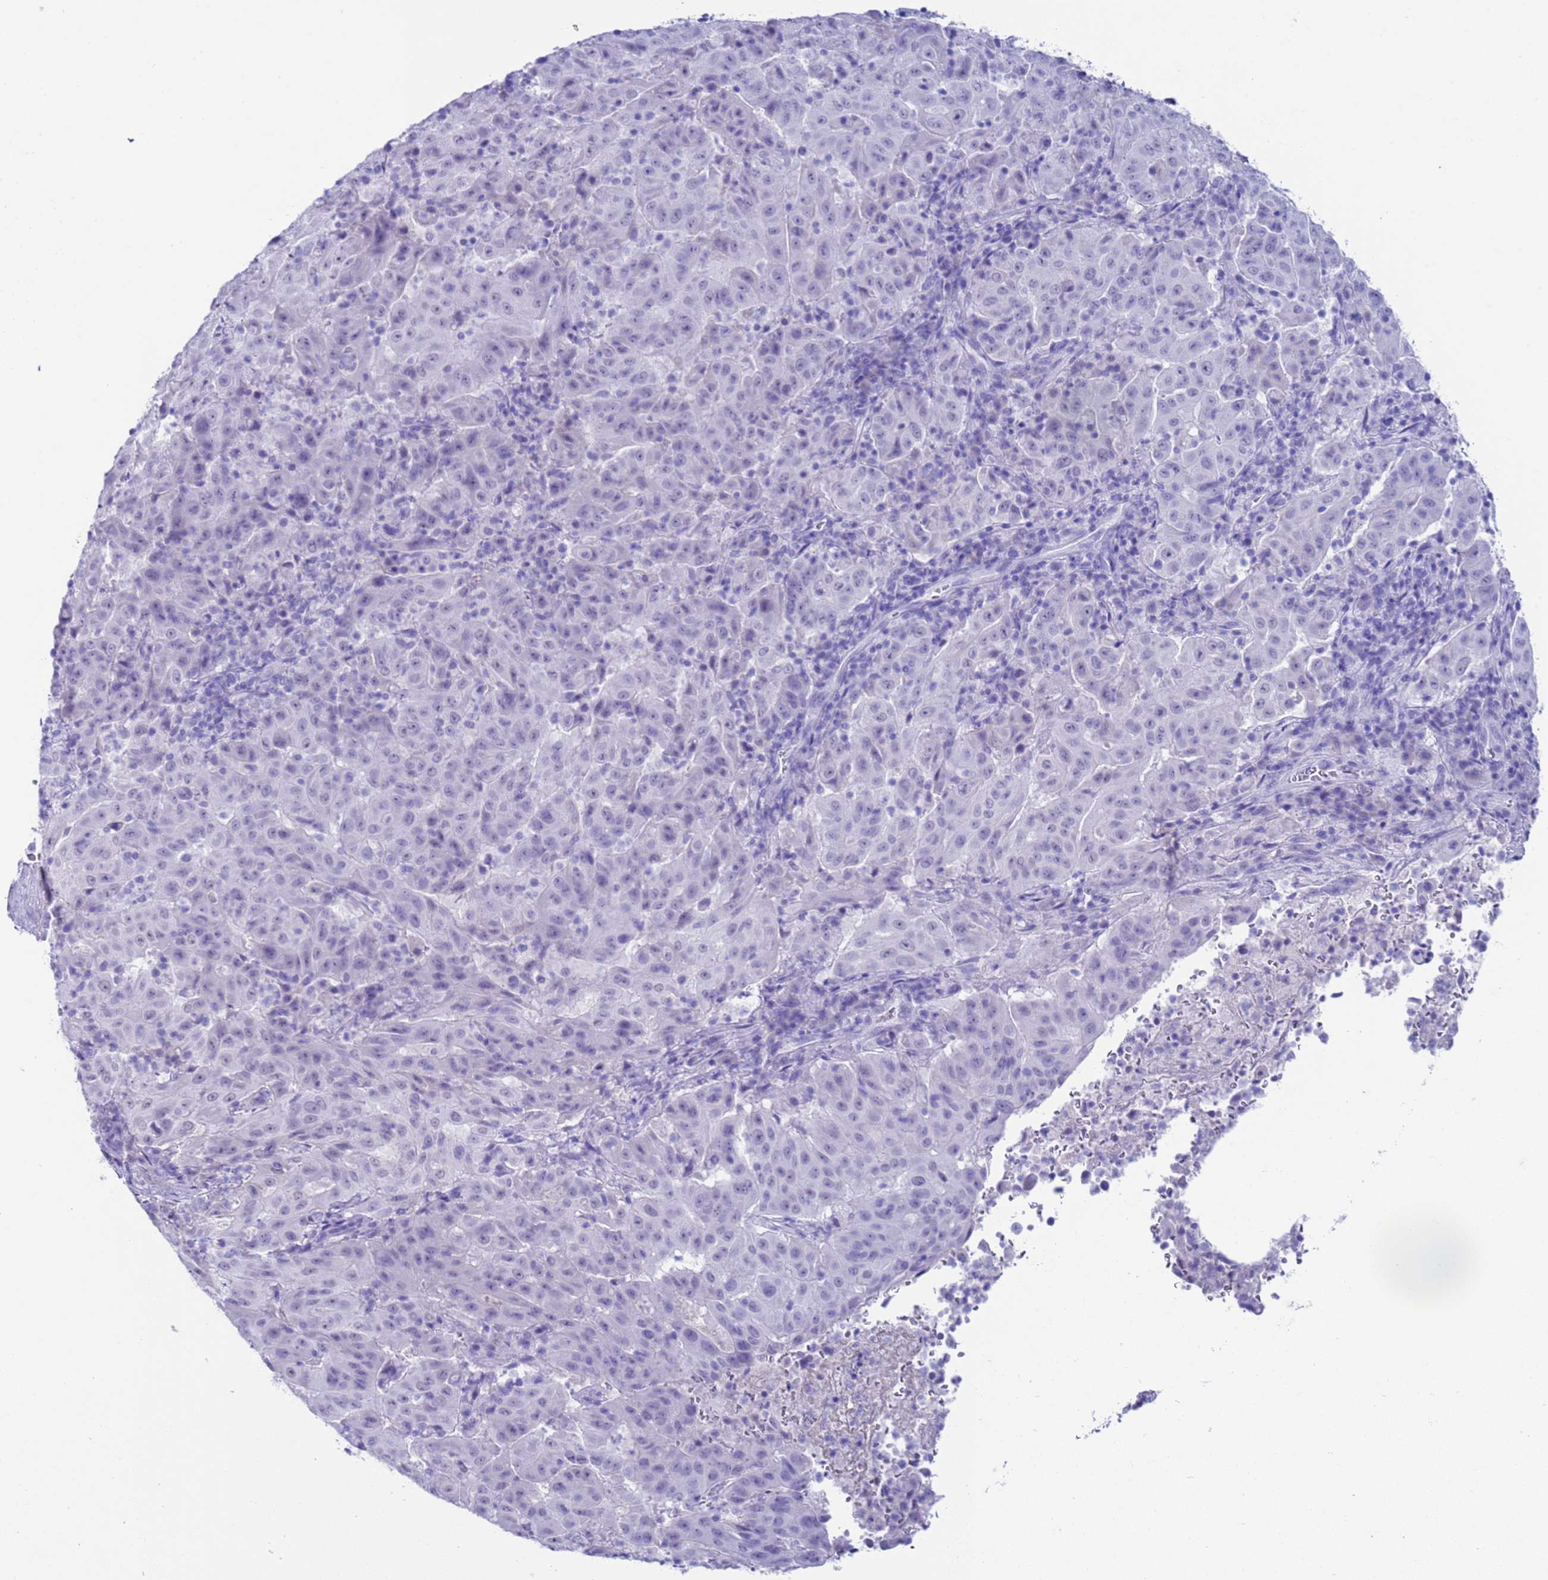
{"staining": {"intensity": "negative", "quantity": "none", "location": "none"}, "tissue": "pancreatic cancer", "cell_type": "Tumor cells", "image_type": "cancer", "snomed": [{"axis": "morphology", "description": "Adenocarcinoma, NOS"}, {"axis": "topography", "description": "Pancreas"}], "caption": "Immunohistochemical staining of human pancreatic cancer (adenocarcinoma) displays no significant expression in tumor cells. The staining was performed using DAB (3,3'-diaminobenzidine) to visualize the protein expression in brown, while the nuclei were stained in blue with hematoxylin (Magnification: 20x).", "gene": "CKM", "patient": {"sex": "male", "age": 63}}